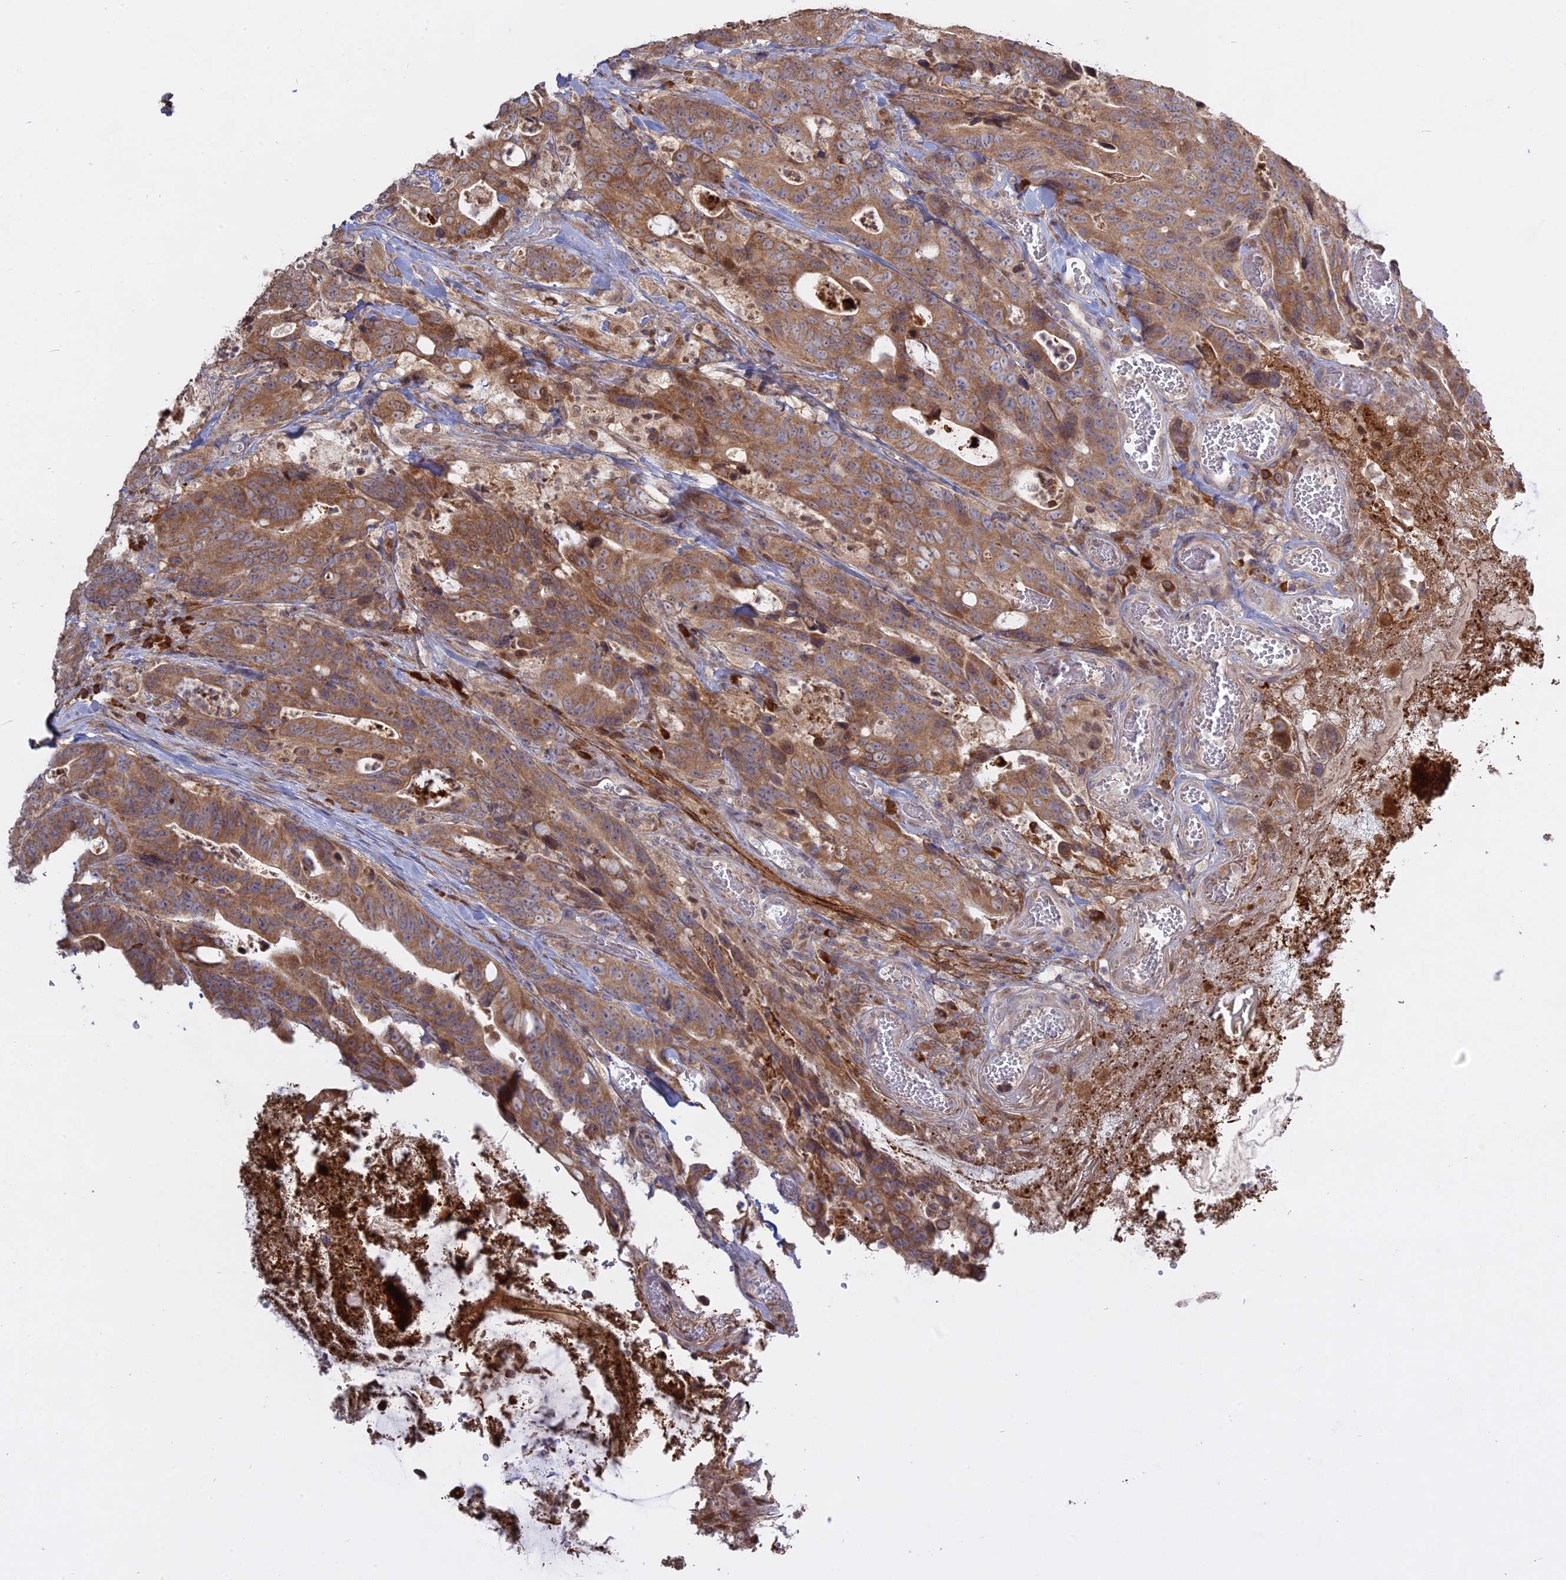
{"staining": {"intensity": "moderate", "quantity": ">75%", "location": "cytoplasmic/membranous"}, "tissue": "colorectal cancer", "cell_type": "Tumor cells", "image_type": "cancer", "snomed": [{"axis": "morphology", "description": "Adenocarcinoma, NOS"}, {"axis": "topography", "description": "Colon"}], "caption": "Approximately >75% of tumor cells in colorectal cancer exhibit moderate cytoplasmic/membranous protein positivity as visualized by brown immunohistochemical staining.", "gene": "TMEM208", "patient": {"sex": "female", "age": 82}}